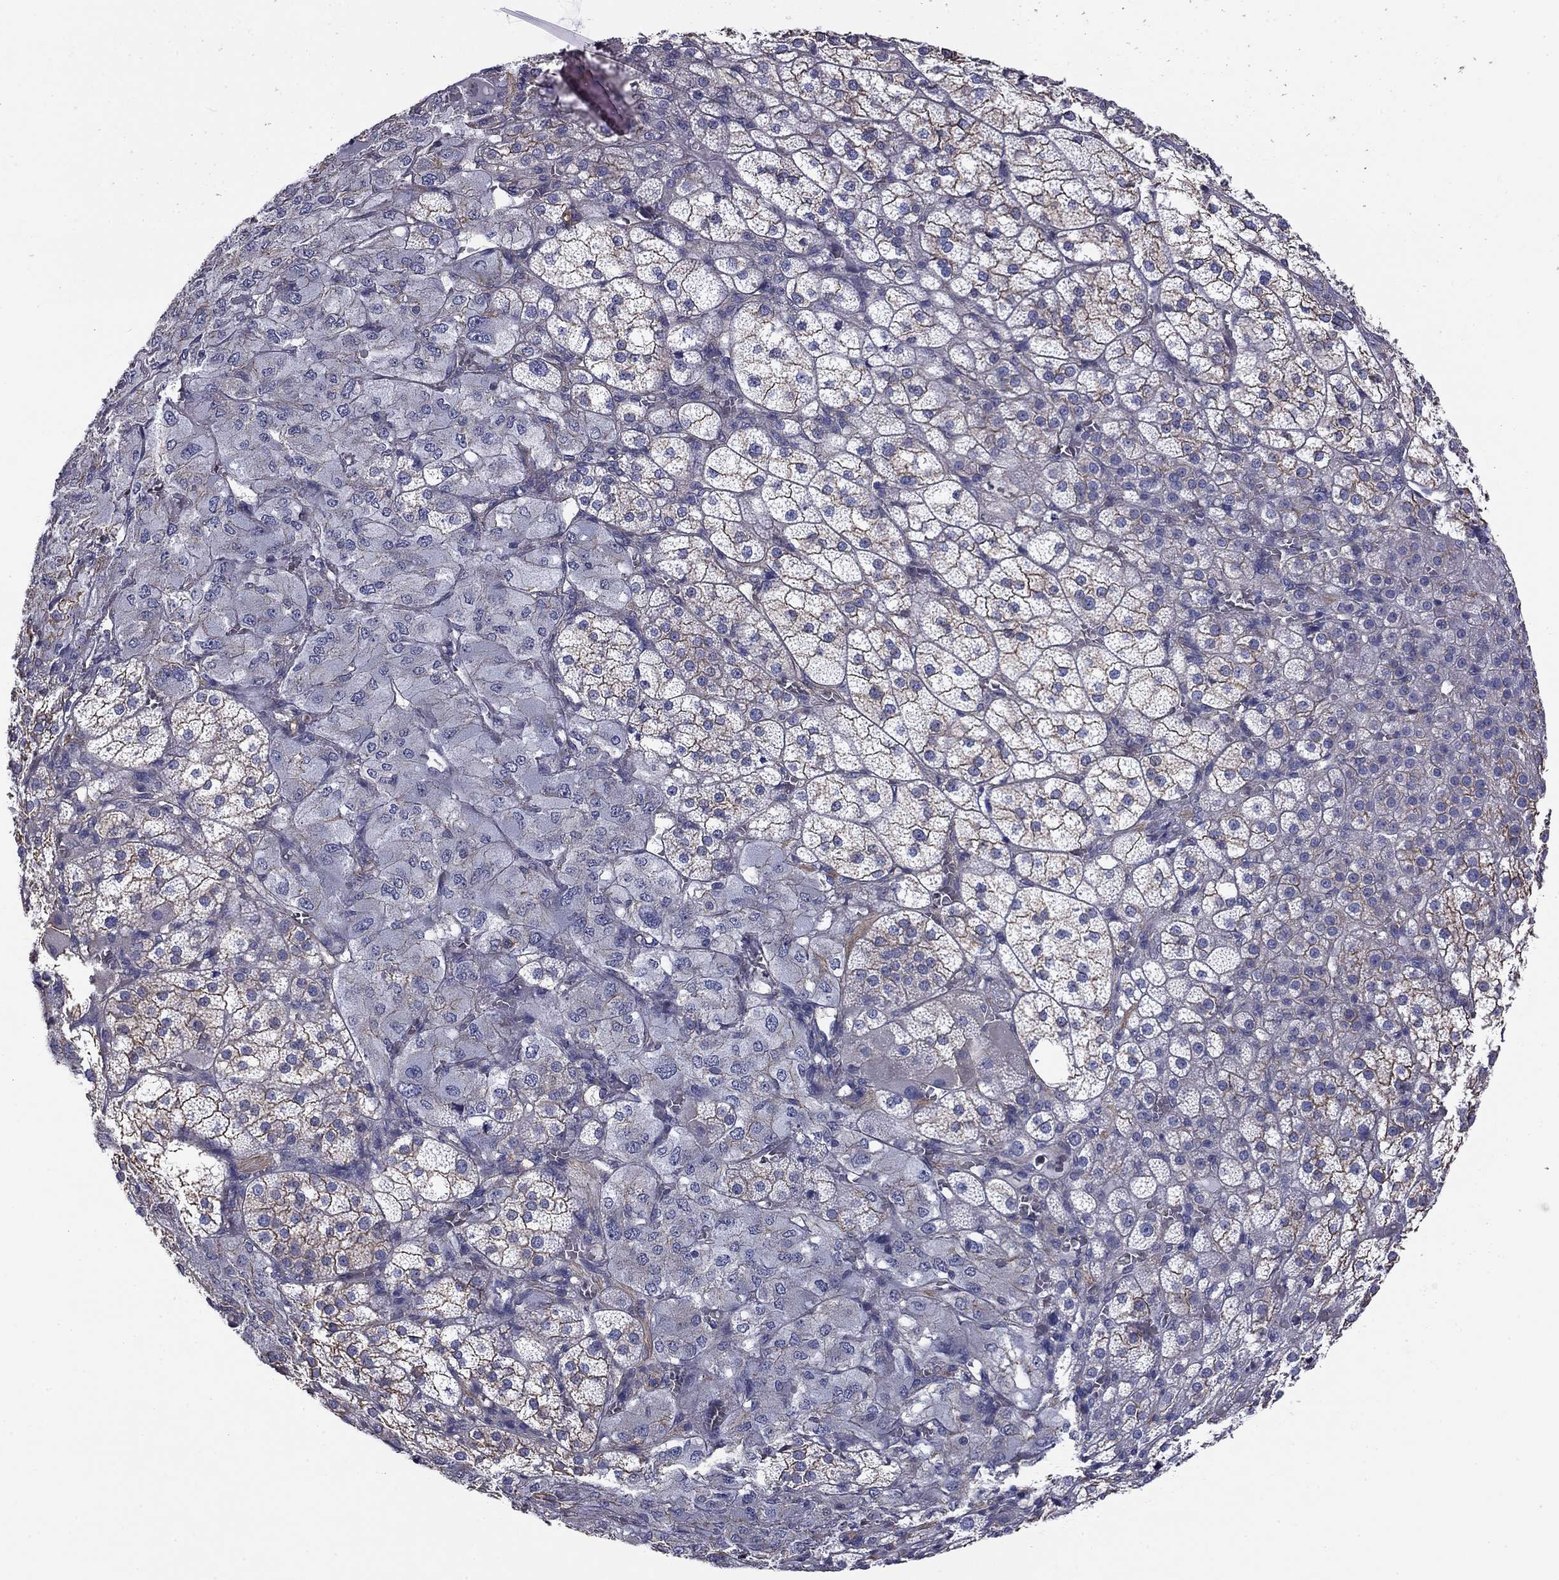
{"staining": {"intensity": "moderate", "quantity": "25%-75%", "location": "cytoplasmic/membranous"}, "tissue": "adrenal gland", "cell_type": "Glandular cells", "image_type": "normal", "snomed": [{"axis": "morphology", "description": "Normal tissue, NOS"}, {"axis": "topography", "description": "Adrenal gland"}], "caption": "Protein staining shows moderate cytoplasmic/membranous staining in about 25%-75% of glandular cells in benign adrenal gland.", "gene": "TCHH", "patient": {"sex": "female", "age": 60}}